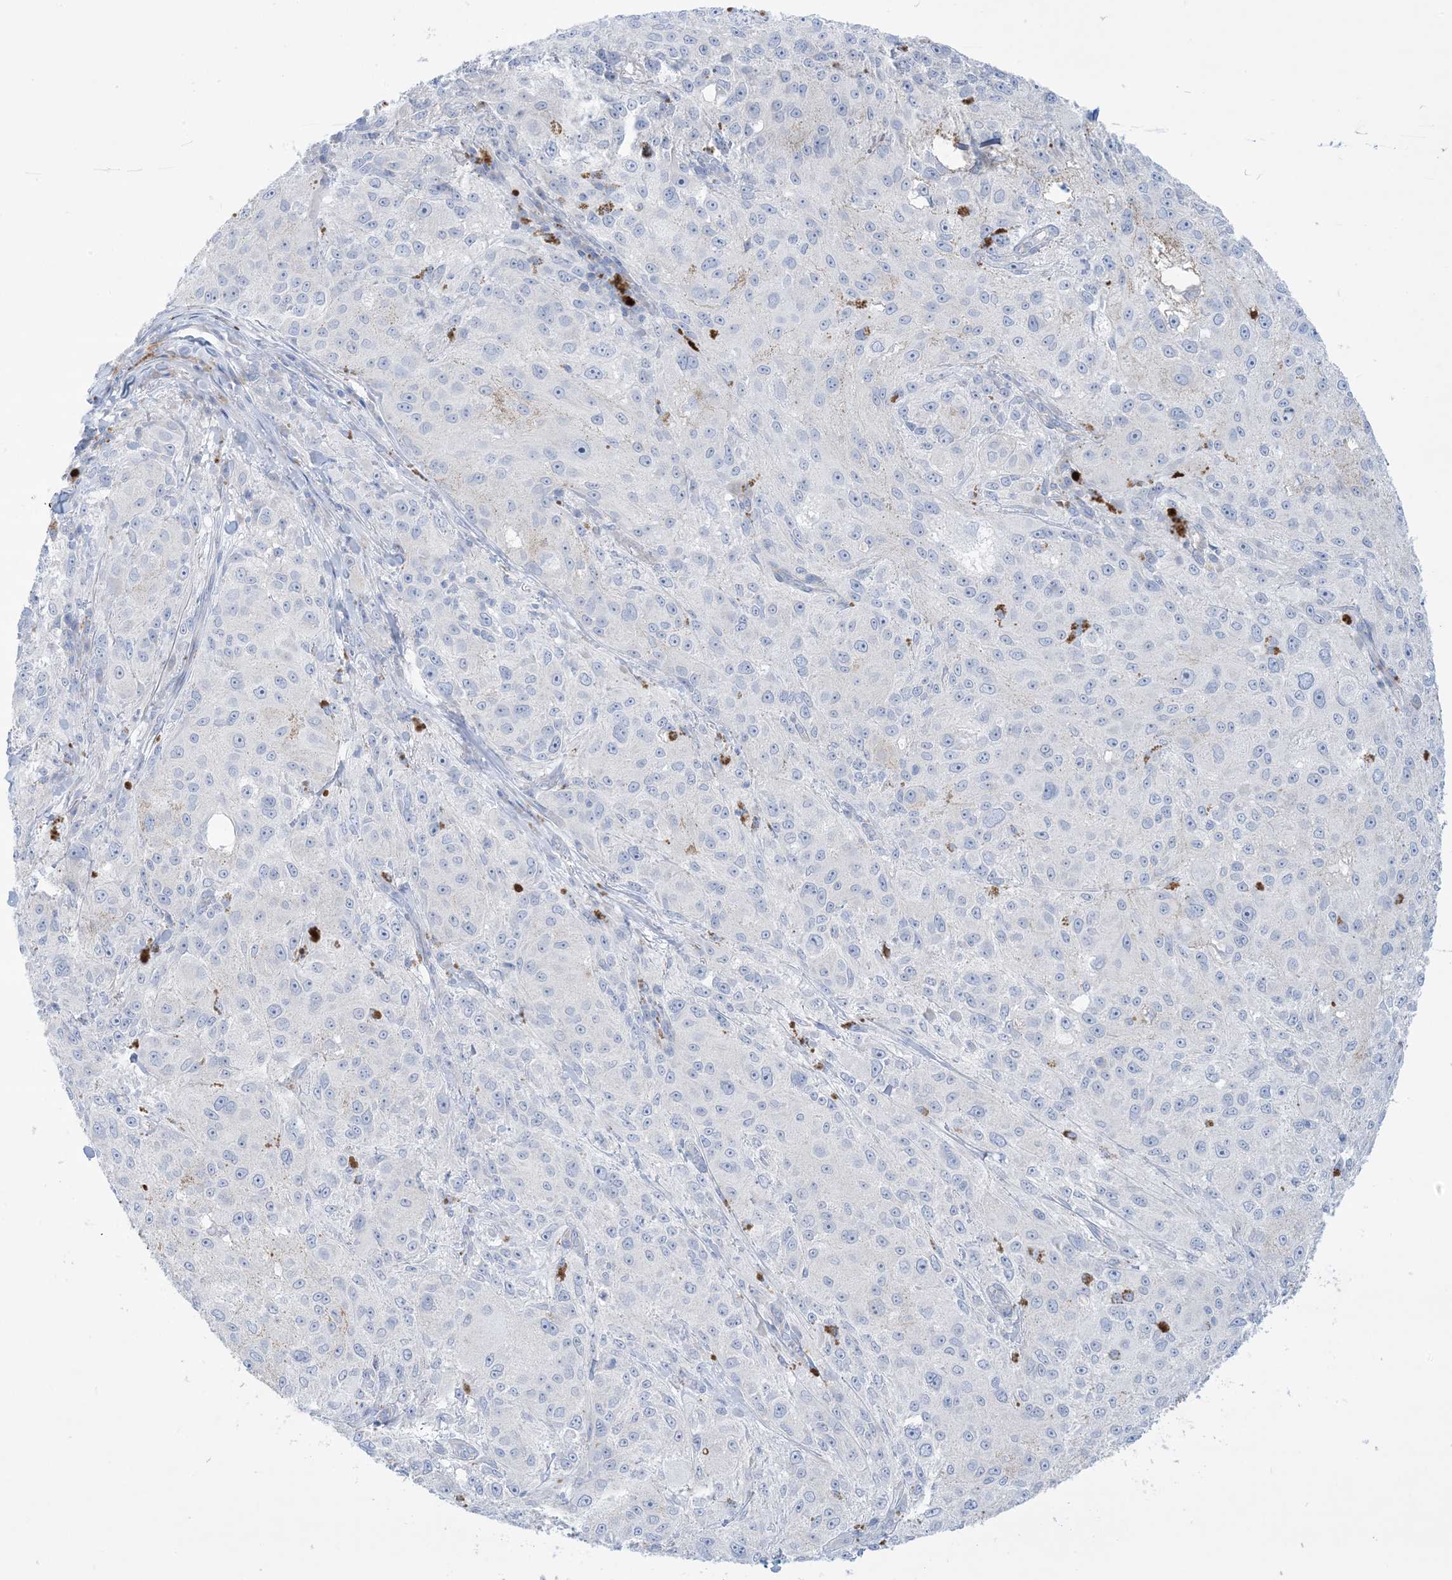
{"staining": {"intensity": "negative", "quantity": "none", "location": "none"}, "tissue": "melanoma", "cell_type": "Tumor cells", "image_type": "cancer", "snomed": [{"axis": "morphology", "description": "Necrosis, NOS"}, {"axis": "morphology", "description": "Malignant melanoma, NOS"}, {"axis": "topography", "description": "Skin"}], "caption": "Tumor cells show no significant protein staining in malignant melanoma. Nuclei are stained in blue.", "gene": "ATP11C", "patient": {"sex": "female", "age": 87}}